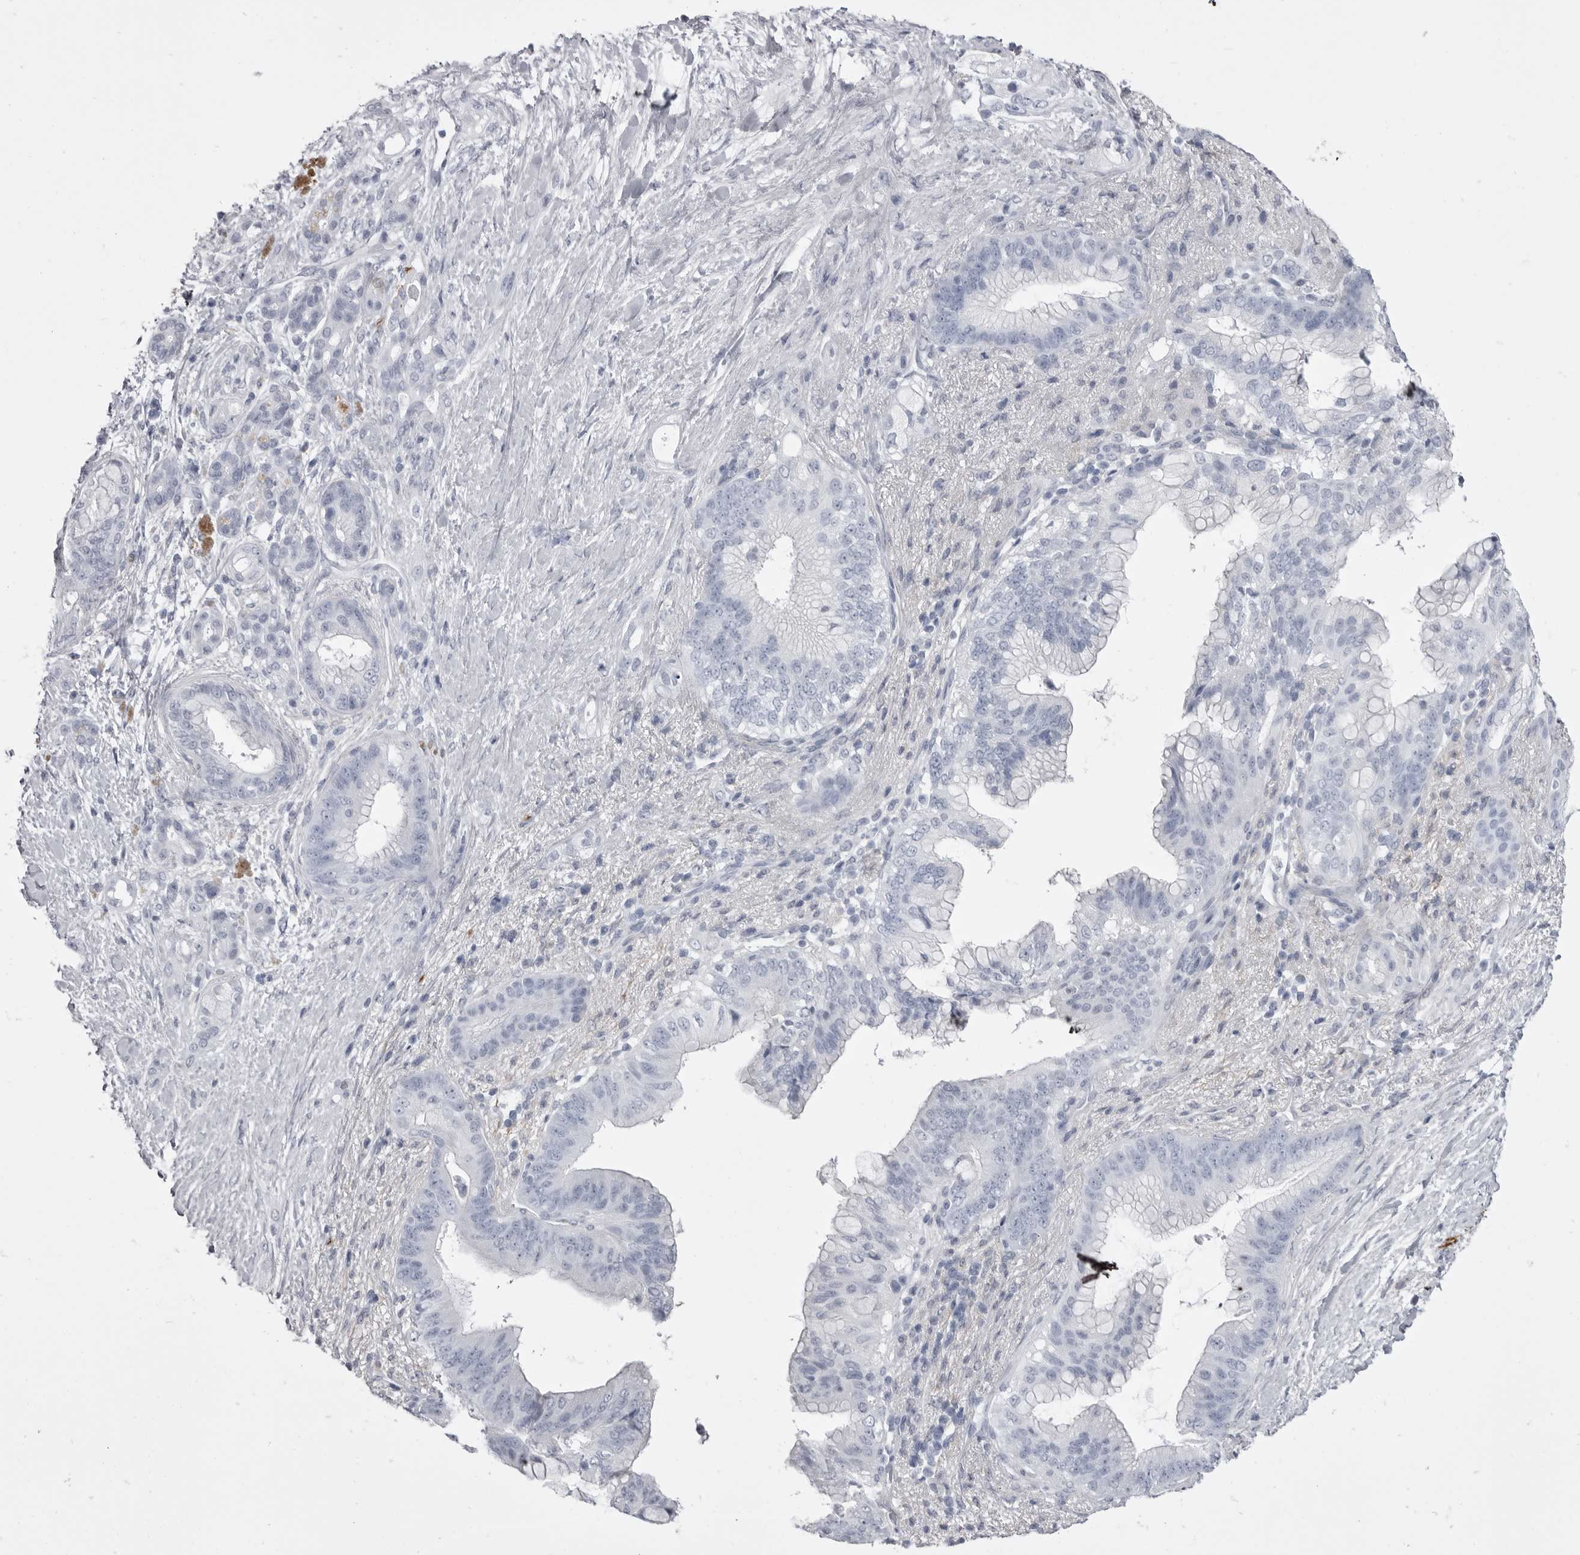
{"staining": {"intensity": "negative", "quantity": "none", "location": "none"}, "tissue": "pancreatic cancer", "cell_type": "Tumor cells", "image_type": "cancer", "snomed": [{"axis": "morphology", "description": "Adenocarcinoma, NOS"}, {"axis": "topography", "description": "Pancreas"}], "caption": "This image is of pancreatic adenocarcinoma stained with immunohistochemistry to label a protein in brown with the nuclei are counter-stained blue. There is no staining in tumor cells.", "gene": "ANK2", "patient": {"sex": "male", "age": 53}}